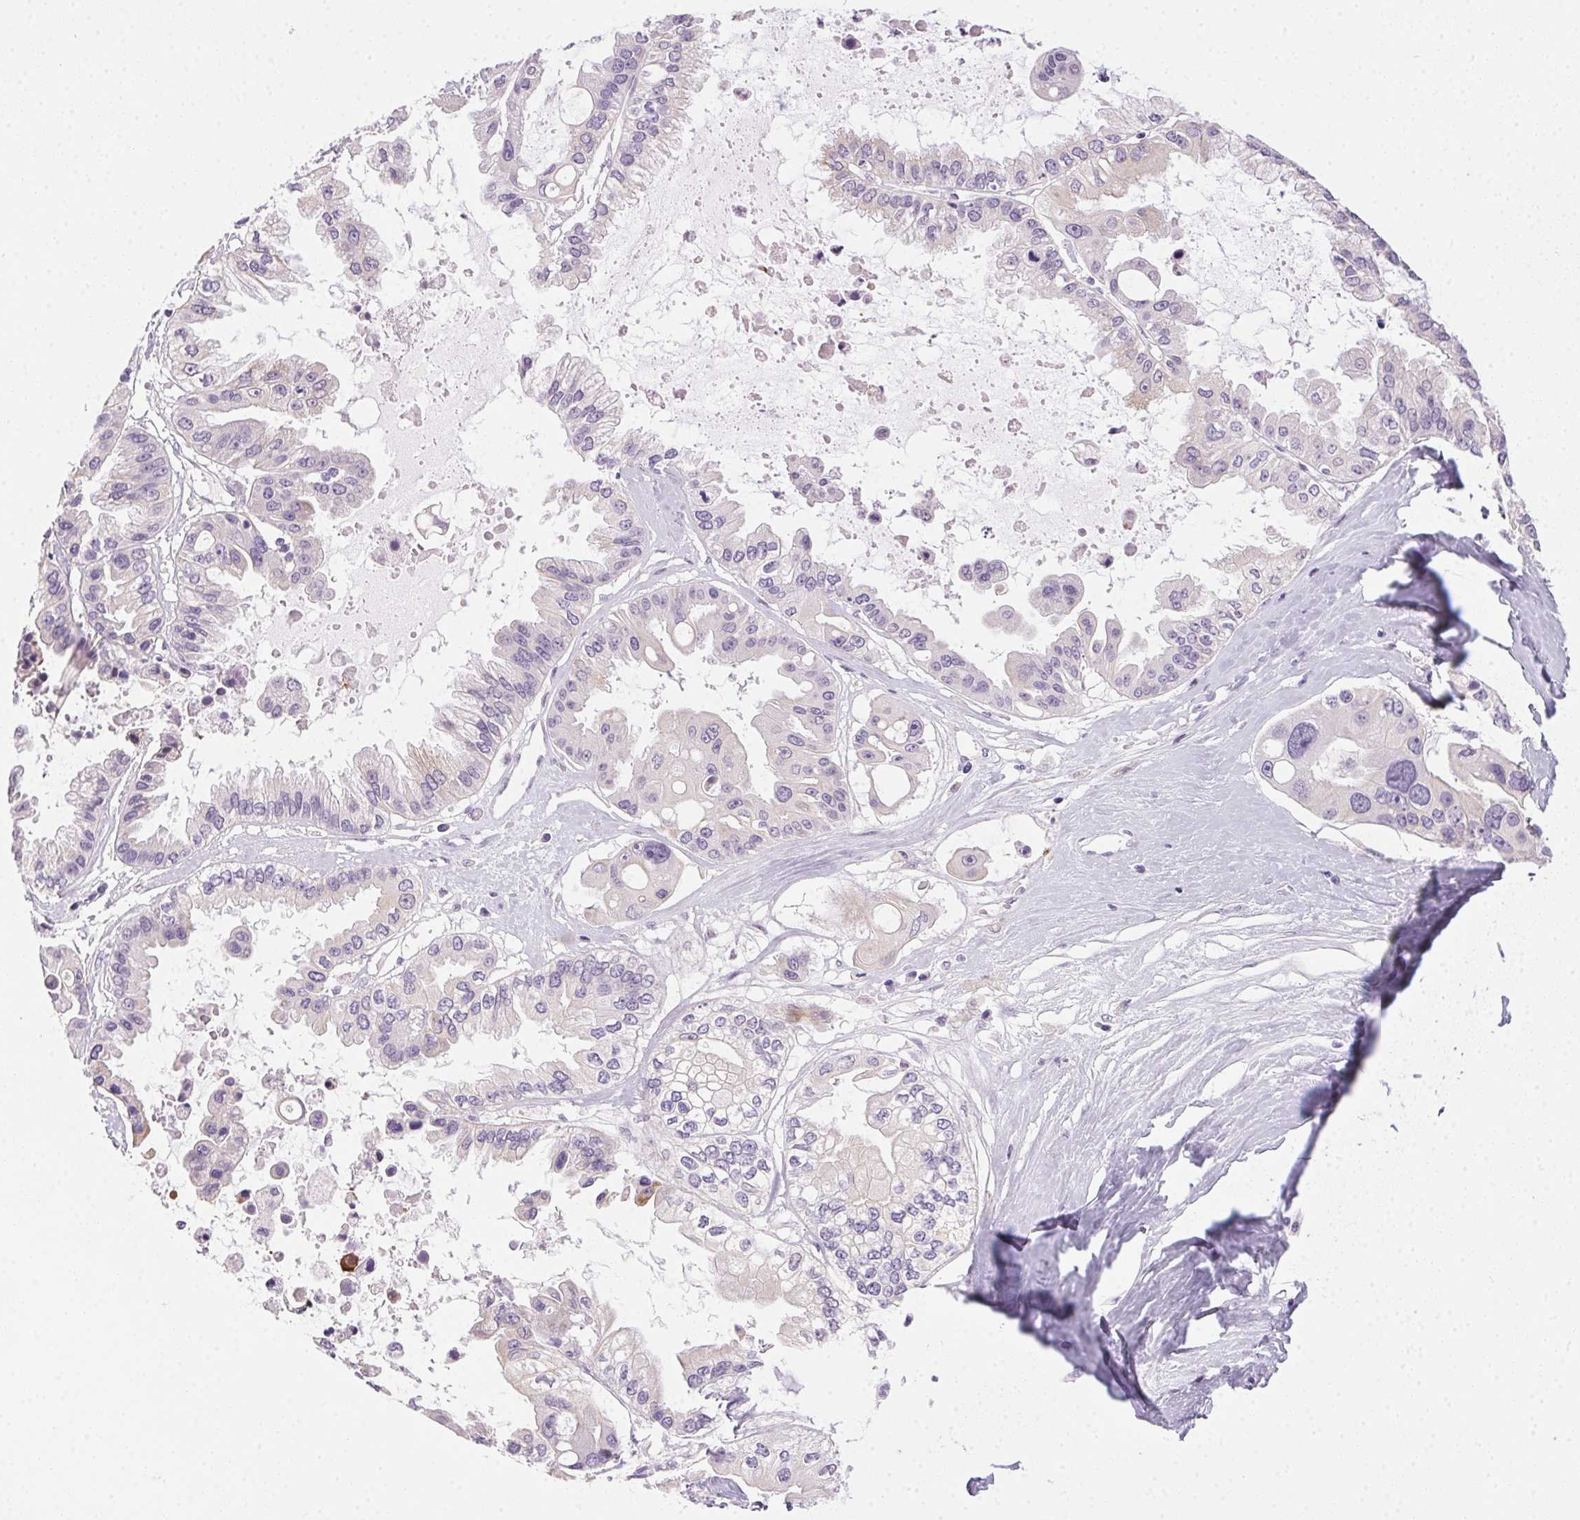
{"staining": {"intensity": "negative", "quantity": "none", "location": "none"}, "tissue": "ovarian cancer", "cell_type": "Tumor cells", "image_type": "cancer", "snomed": [{"axis": "morphology", "description": "Cystadenocarcinoma, serous, NOS"}, {"axis": "topography", "description": "Ovary"}], "caption": "An immunohistochemistry (IHC) image of serous cystadenocarcinoma (ovarian) is shown. There is no staining in tumor cells of serous cystadenocarcinoma (ovarian).", "gene": "POPDC2", "patient": {"sex": "female", "age": 56}}